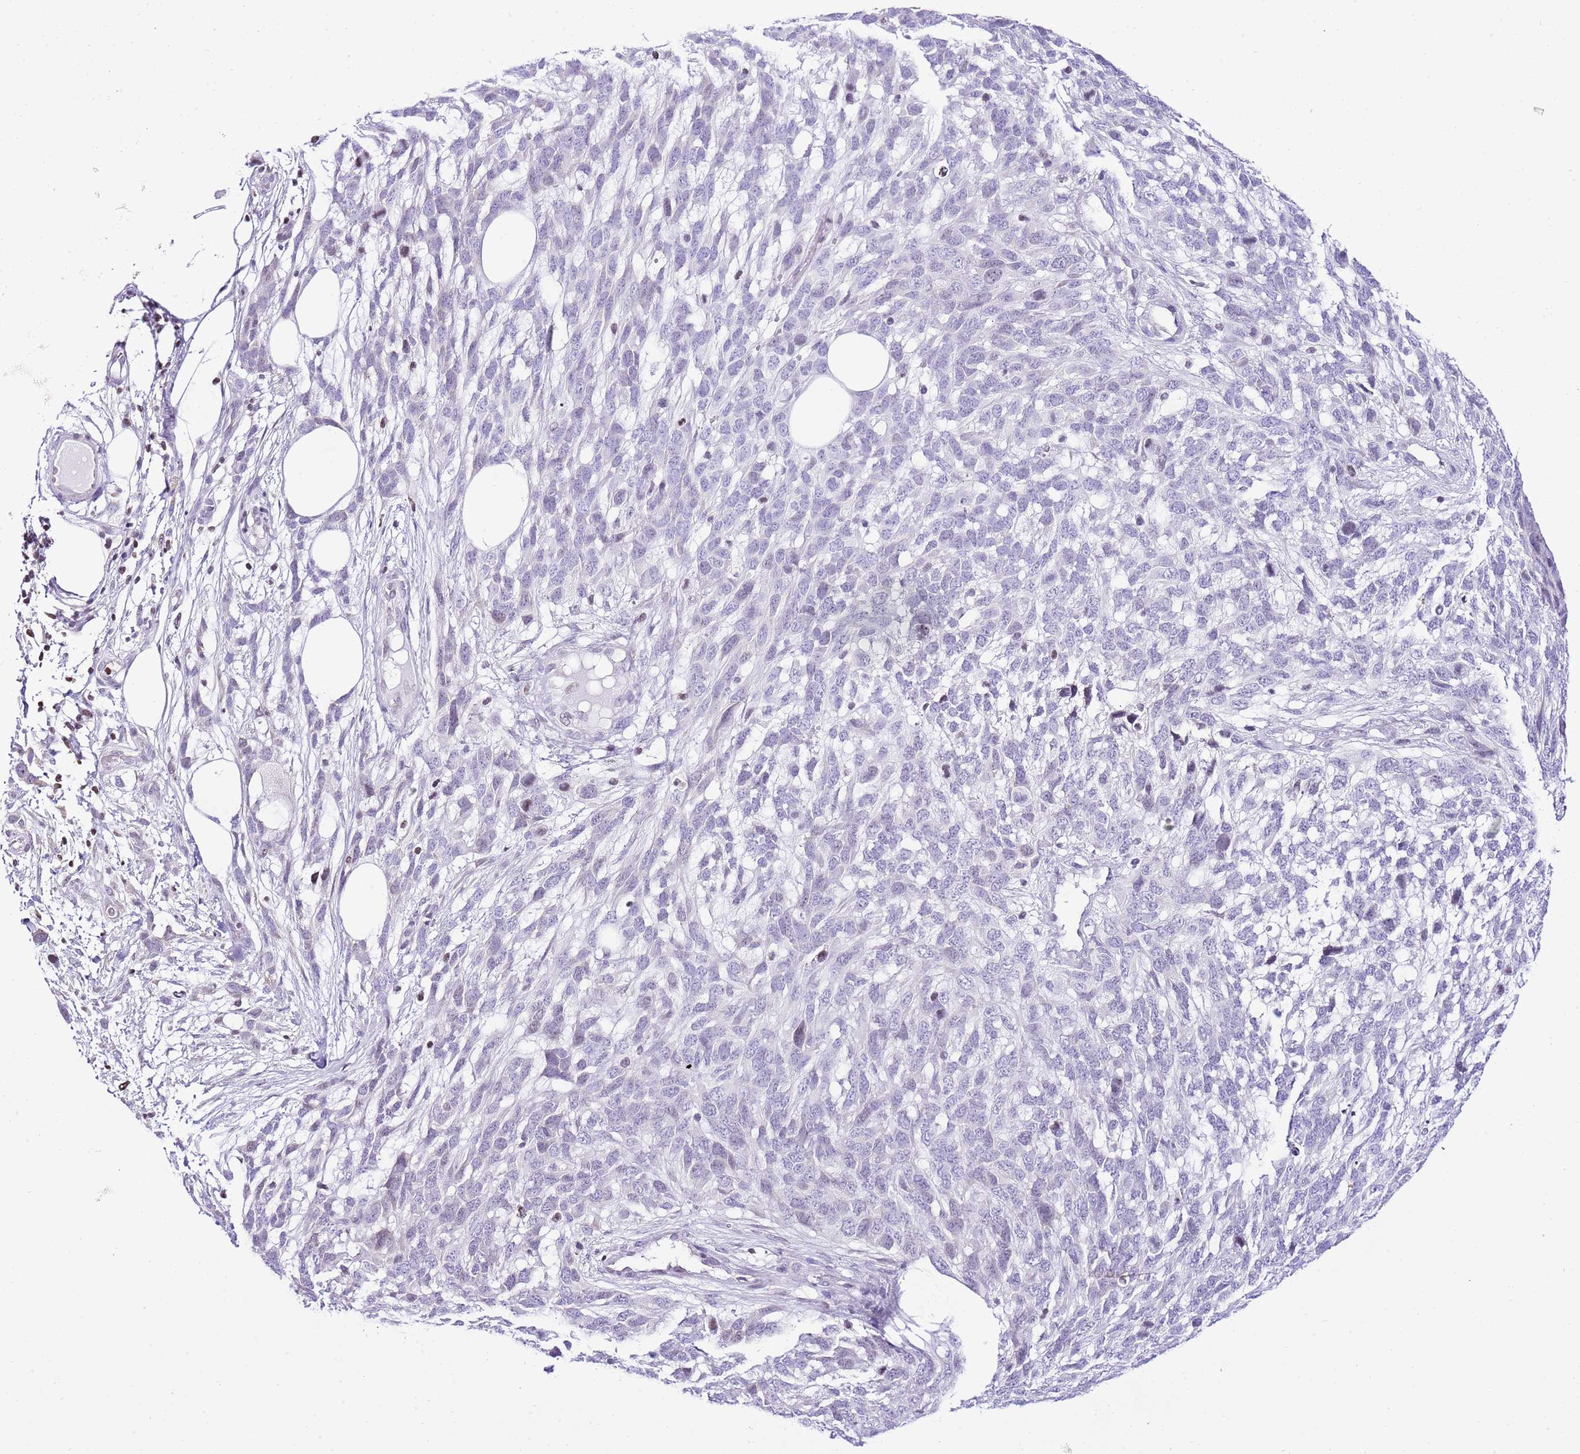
{"staining": {"intensity": "negative", "quantity": "none", "location": "none"}, "tissue": "melanoma", "cell_type": "Tumor cells", "image_type": "cancer", "snomed": [{"axis": "morphology", "description": "Normal morphology"}, {"axis": "morphology", "description": "Malignant melanoma, NOS"}, {"axis": "topography", "description": "Skin"}], "caption": "Tumor cells show no significant expression in melanoma.", "gene": "PRR15", "patient": {"sex": "female", "age": 72}}